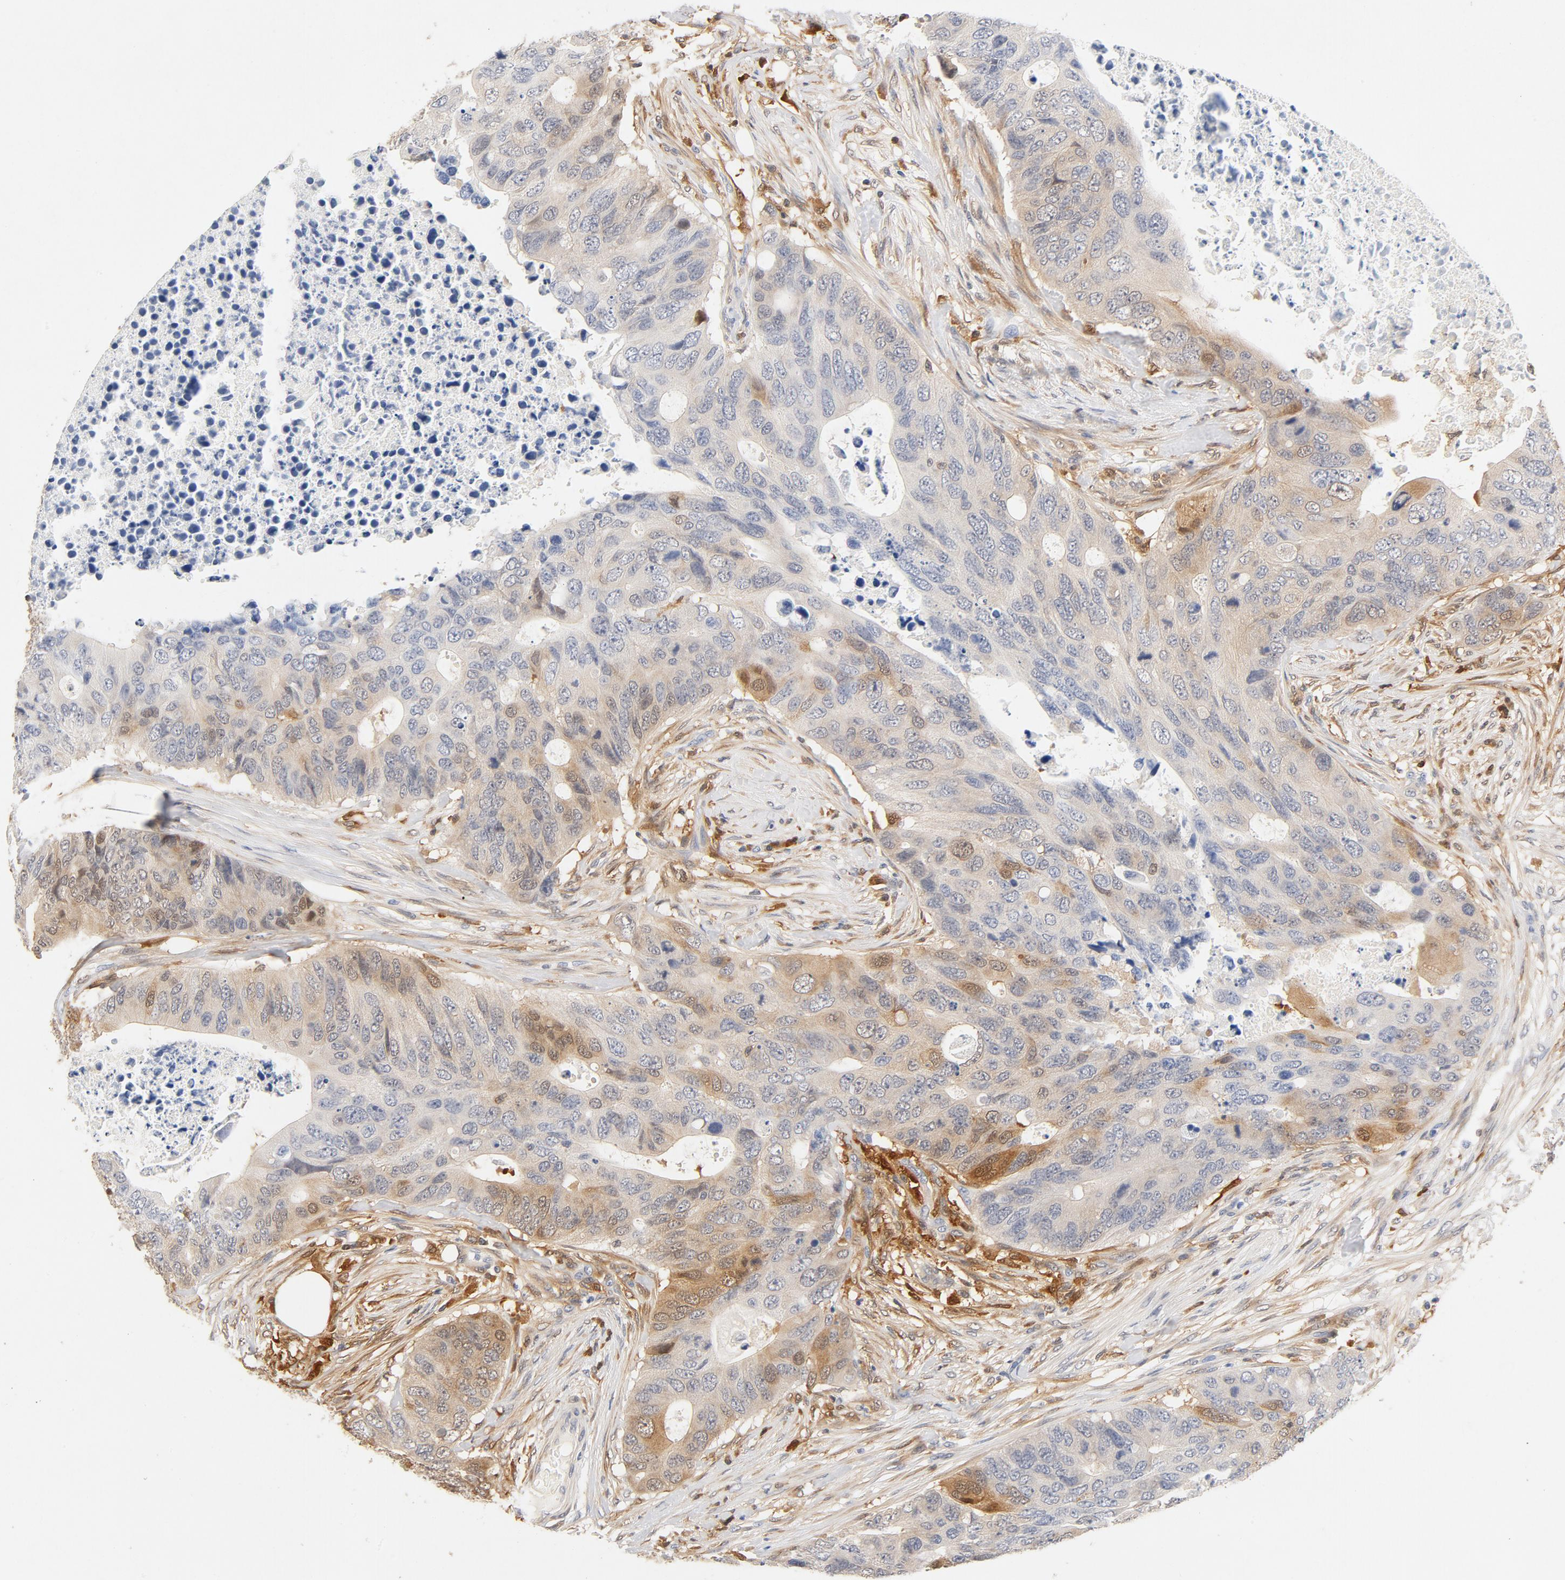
{"staining": {"intensity": "moderate", "quantity": "25%-75%", "location": "cytoplasmic/membranous"}, "tissue": "colorectal cancer", "cell_type": "Tumor cells", "image_type": "cancer", "snomed": [{"axis": "morphology", "description": "Adenocarcinoma, NOS"}, {"axis": "topography", "description": "Colon"}], "caption": "Protein expression analysis of adenocarcinoma (colorectal) displays moderate cytoplasmic/membranous staining in approximately 25%-75% of tumor cells. Nuclei are stained in blue.", "gene": "STAT1", "patient": {"sex": "male", "age": 71}}